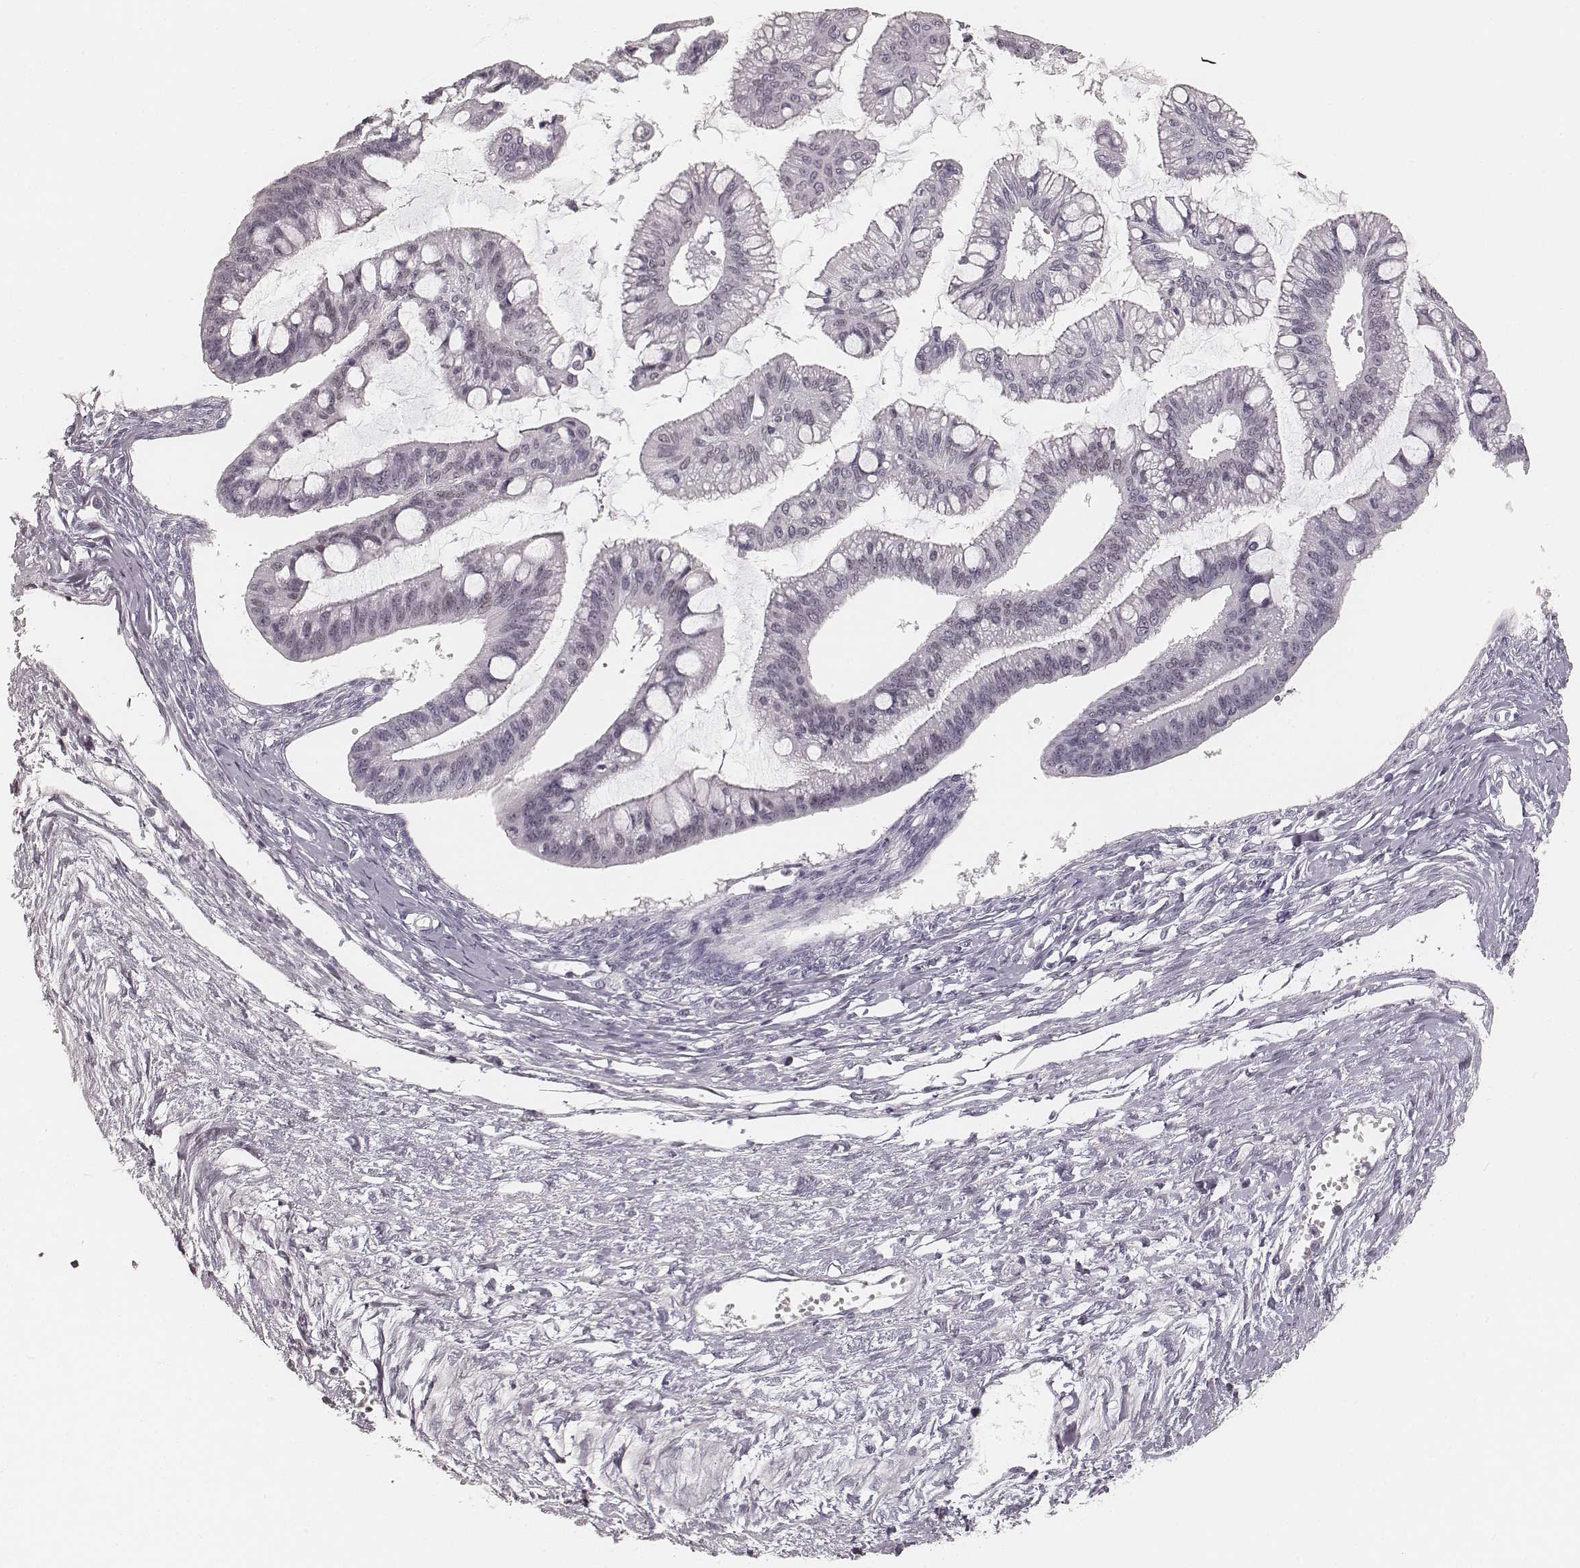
{"staining": {"intensity": "negative", "quantity": "none", "location": "none"}, "tissue": "ovarian cancer", "cell_type": "Tumor cells", "image_type": "cancer", "snomed": [{"axis": "morphology", "description": "Cystadenocarcinoma, mucinous, NOS"}, {"axis": "topography", "description": "Ovary"}], "caption": "Immunohistochemistry (IHC) of human ovarian mucinous cystadenocarcinoma shows no staining in tumor cells.", "gene": "HNF4G", "patient": {"sex": "female", "age": 73}}